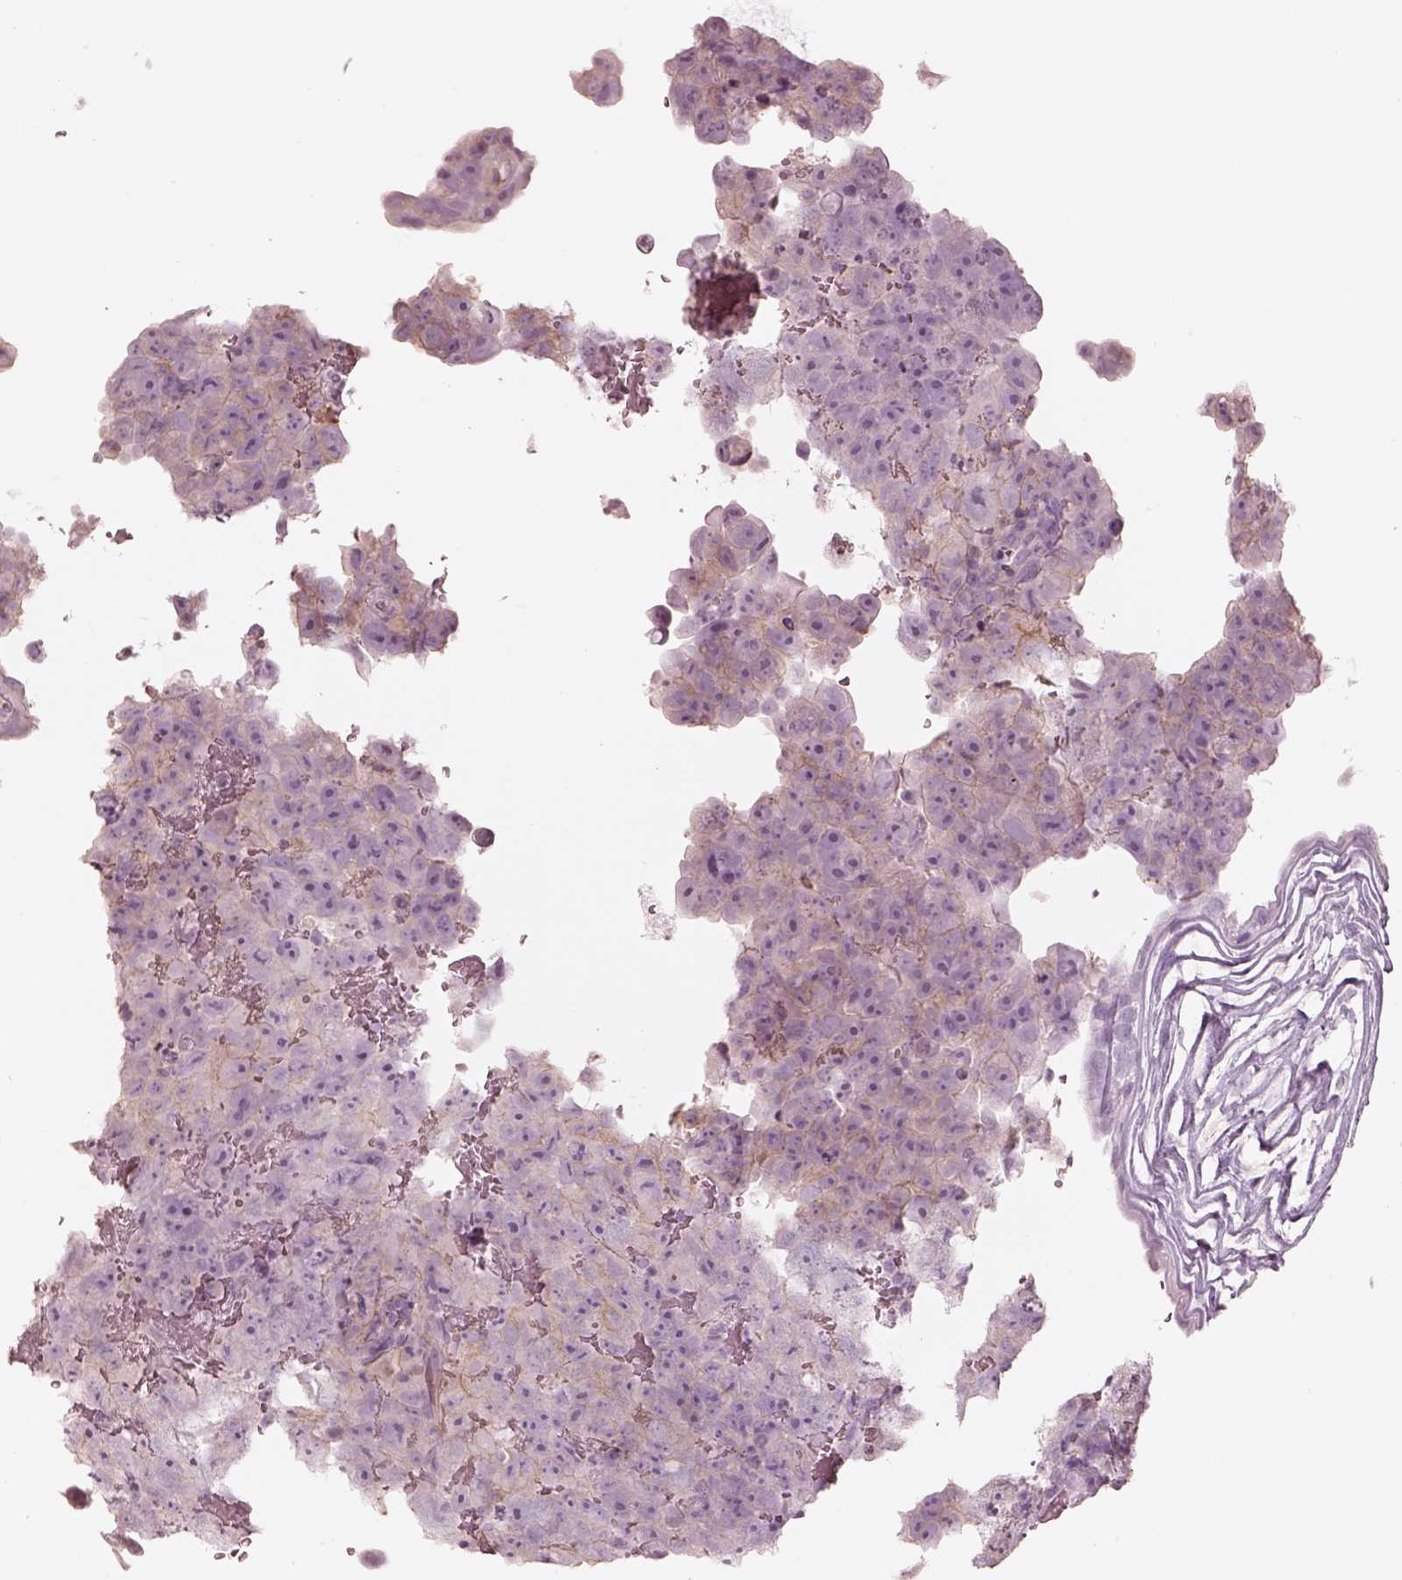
{"staining": {"intensity": "negative", "quantity": "none", "location": "none"}, "tissue": "testis cancer", "cell_type": "Tumor cells", "image_type": "cancer", "snomed": [{"axis": "morphology", "description": "Normal tissue, NOS"}, {"axis": "morphology", "description": "Carcinoma, Embryonal, NOS"}, {"axis": "topography", "description": "Testis"}, {"axis": "topography", "description": "Epididymis"}], "caption": "IHC histopathology image of neoplastic tissue: testis embryonal carcinoma stained with DAB (3,3'-diaminobenzidine) displays no significant protein staining in tumor cells. The staining was performed using DAB (3,3'-diaminobenzidine) to visualize the protein expression in brown, while the nuclei were stained in blue with hematoxylin (Magnification: 20x).", "gene": "GPRIN1", "patient": {"sex": "male", "age": 24}}